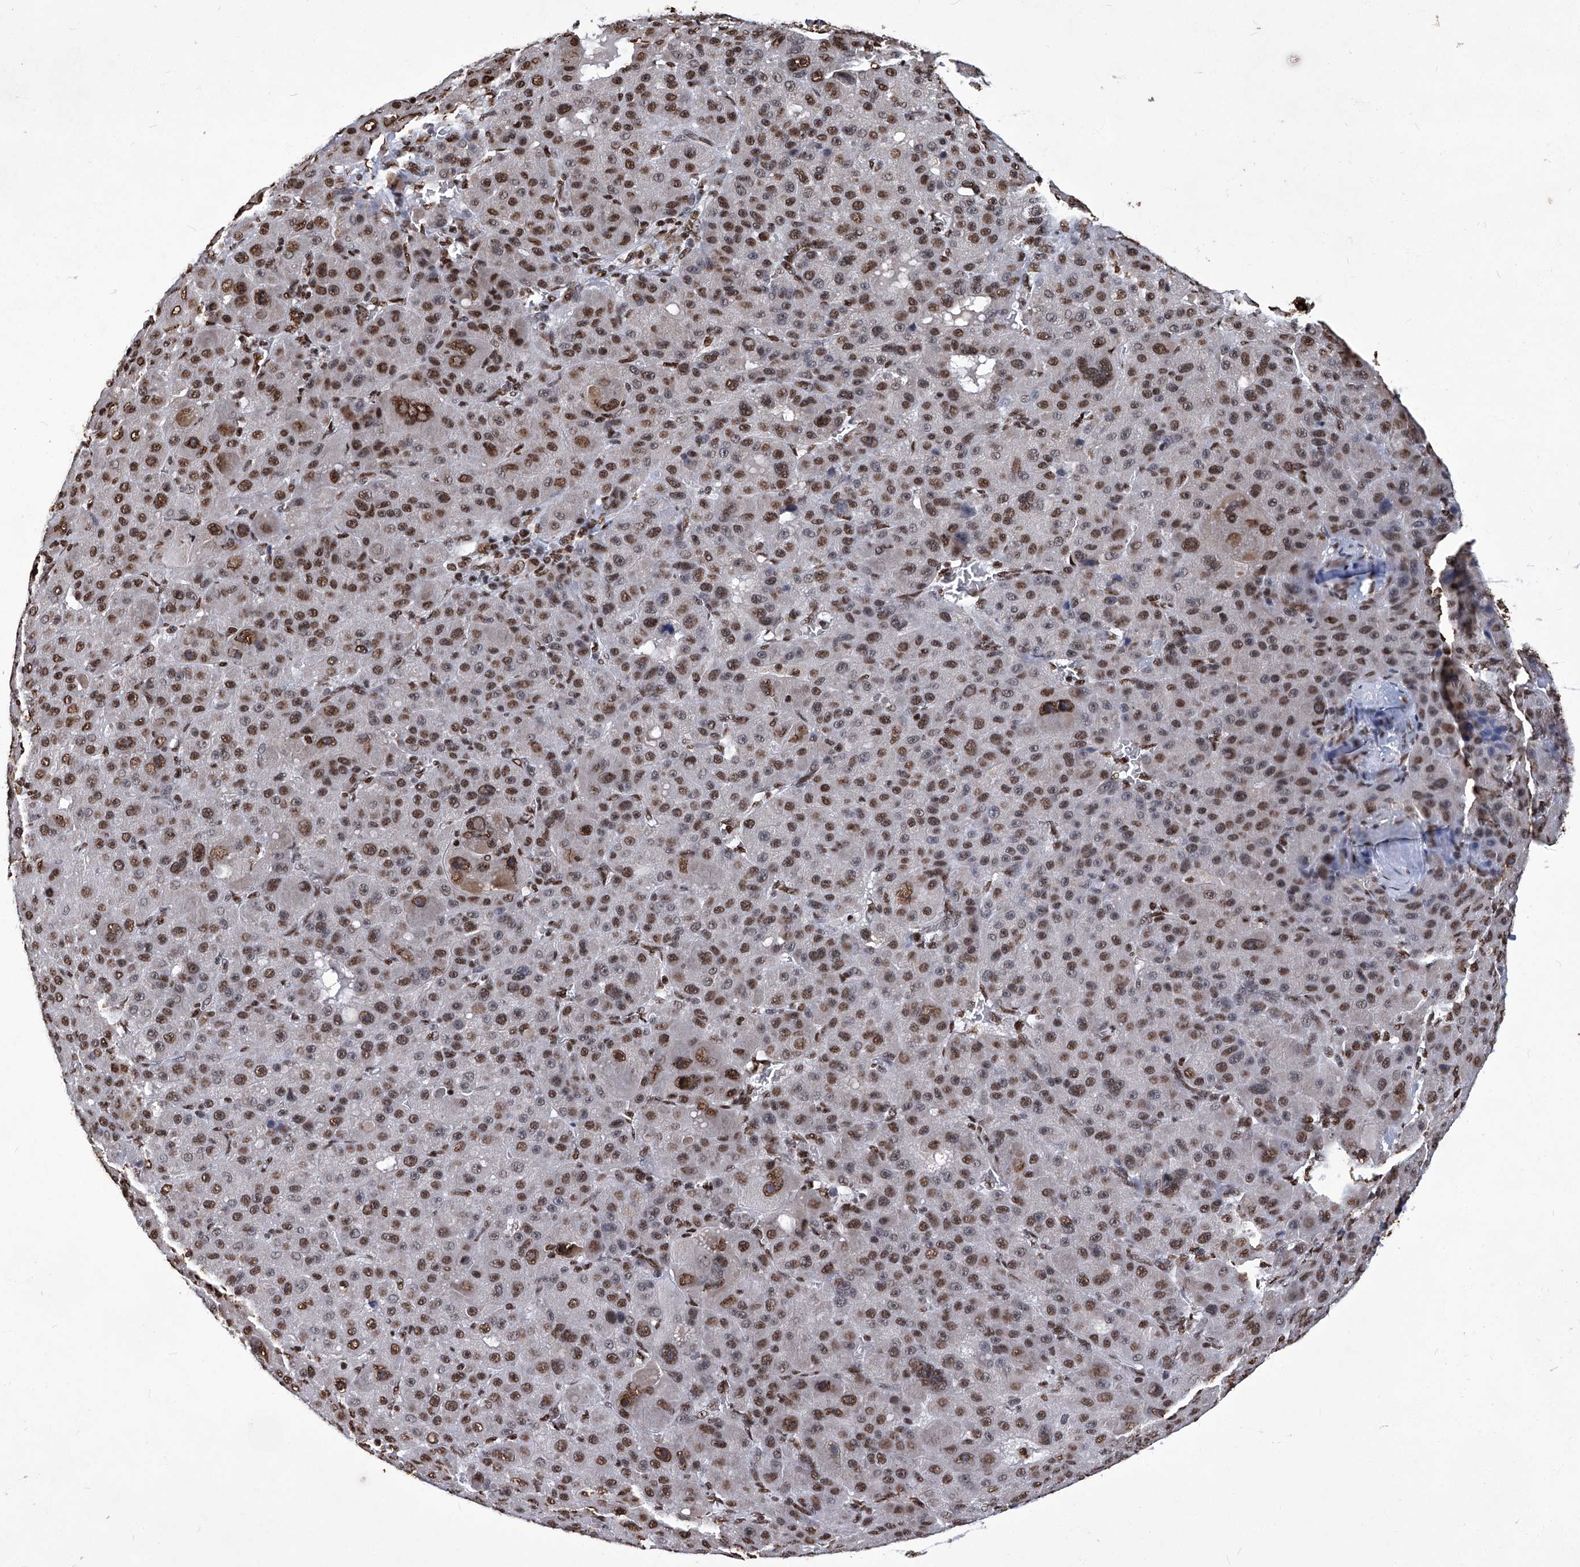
{"staining": {"intensity": "moderate", "quantity": ">75%", "location": "nuclear"}, "tissue": "liver cancer", "cell_type": "Tumor cells", "image_type": "cancer", "snomed": [{"axis": "morphology", "description": "Carcinoma, Hepatocellular, NOS"}, {"axis": "topography", "description": "Liver"}], "caption": "A histopathology image of liver cancer (hepatocellular carcinoma) stained for a protein shows moderate nuclear brown staining in tumor cells.", "gene": "HBP1", "patient": {"sex": "male", "age": 76}}